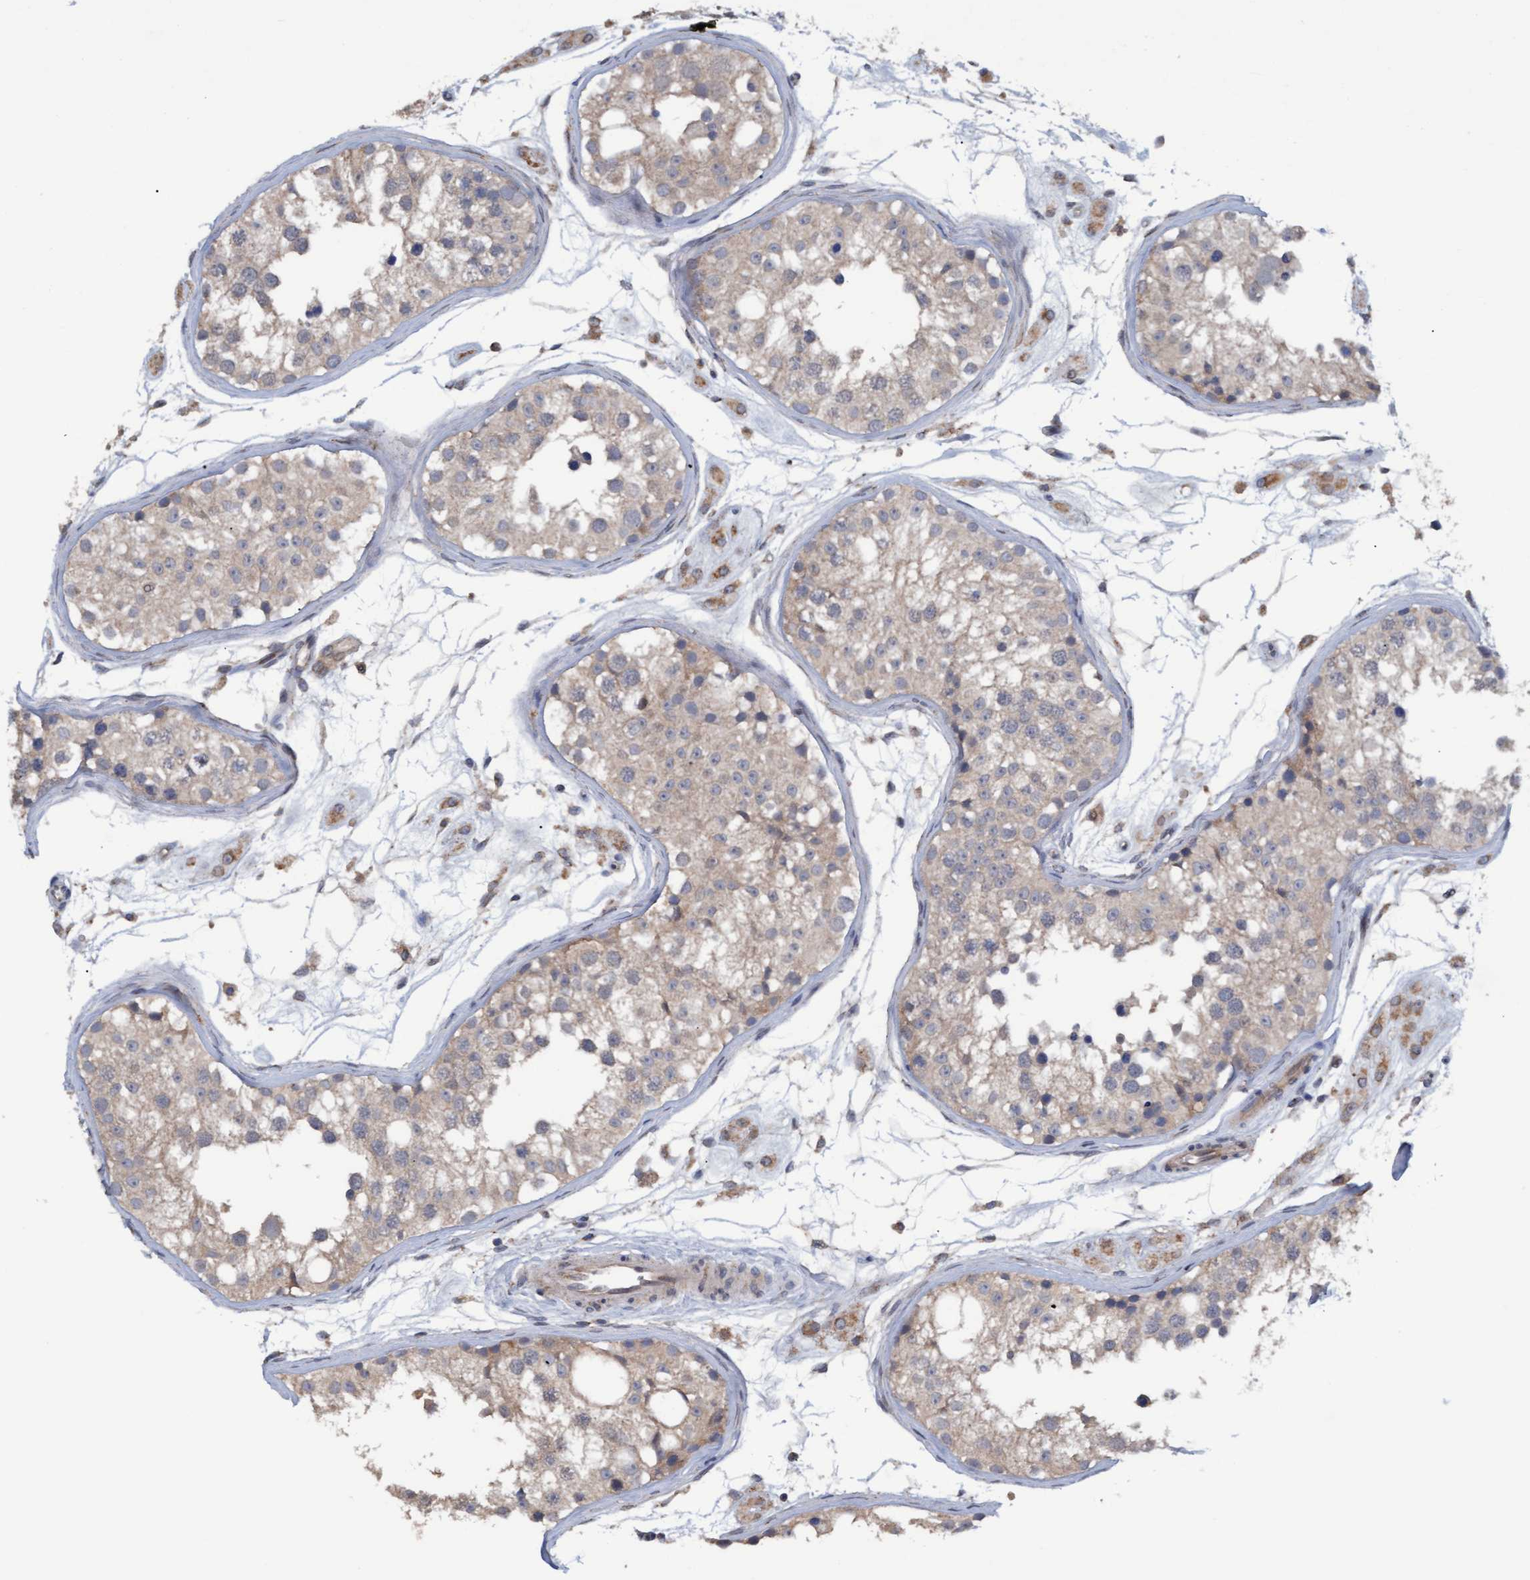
{"staining": {"intensity": "weak", "quantity": ">75%", "location": "cytoplasmic/membranous"}, "tissue": "testis", "cell_type": "Cells in seminiferous ducts", "image_type": "normal", "snomed": [{"axis": "morphology", "description": "Normal tissue, NOS"}, {"axis": "morphology", "description": "Adenocarcinoma, metastatic, NOS"}, {"axis": "topography", "description": "Testis"}], "caption": "Cells in seminiferous ducts show low levels of weak cytoplasmic/membranous expression in approximately >75% of cells in unremarkable human testis. The protein of interest is stained brown, and the nuclei are stained in blue (DAB (3,3'-diaminobenzidine) IHC with brightfield microscopy, high magnification).", "gene": "MGLL", "patient": {"sex": "male", "age": 26}}